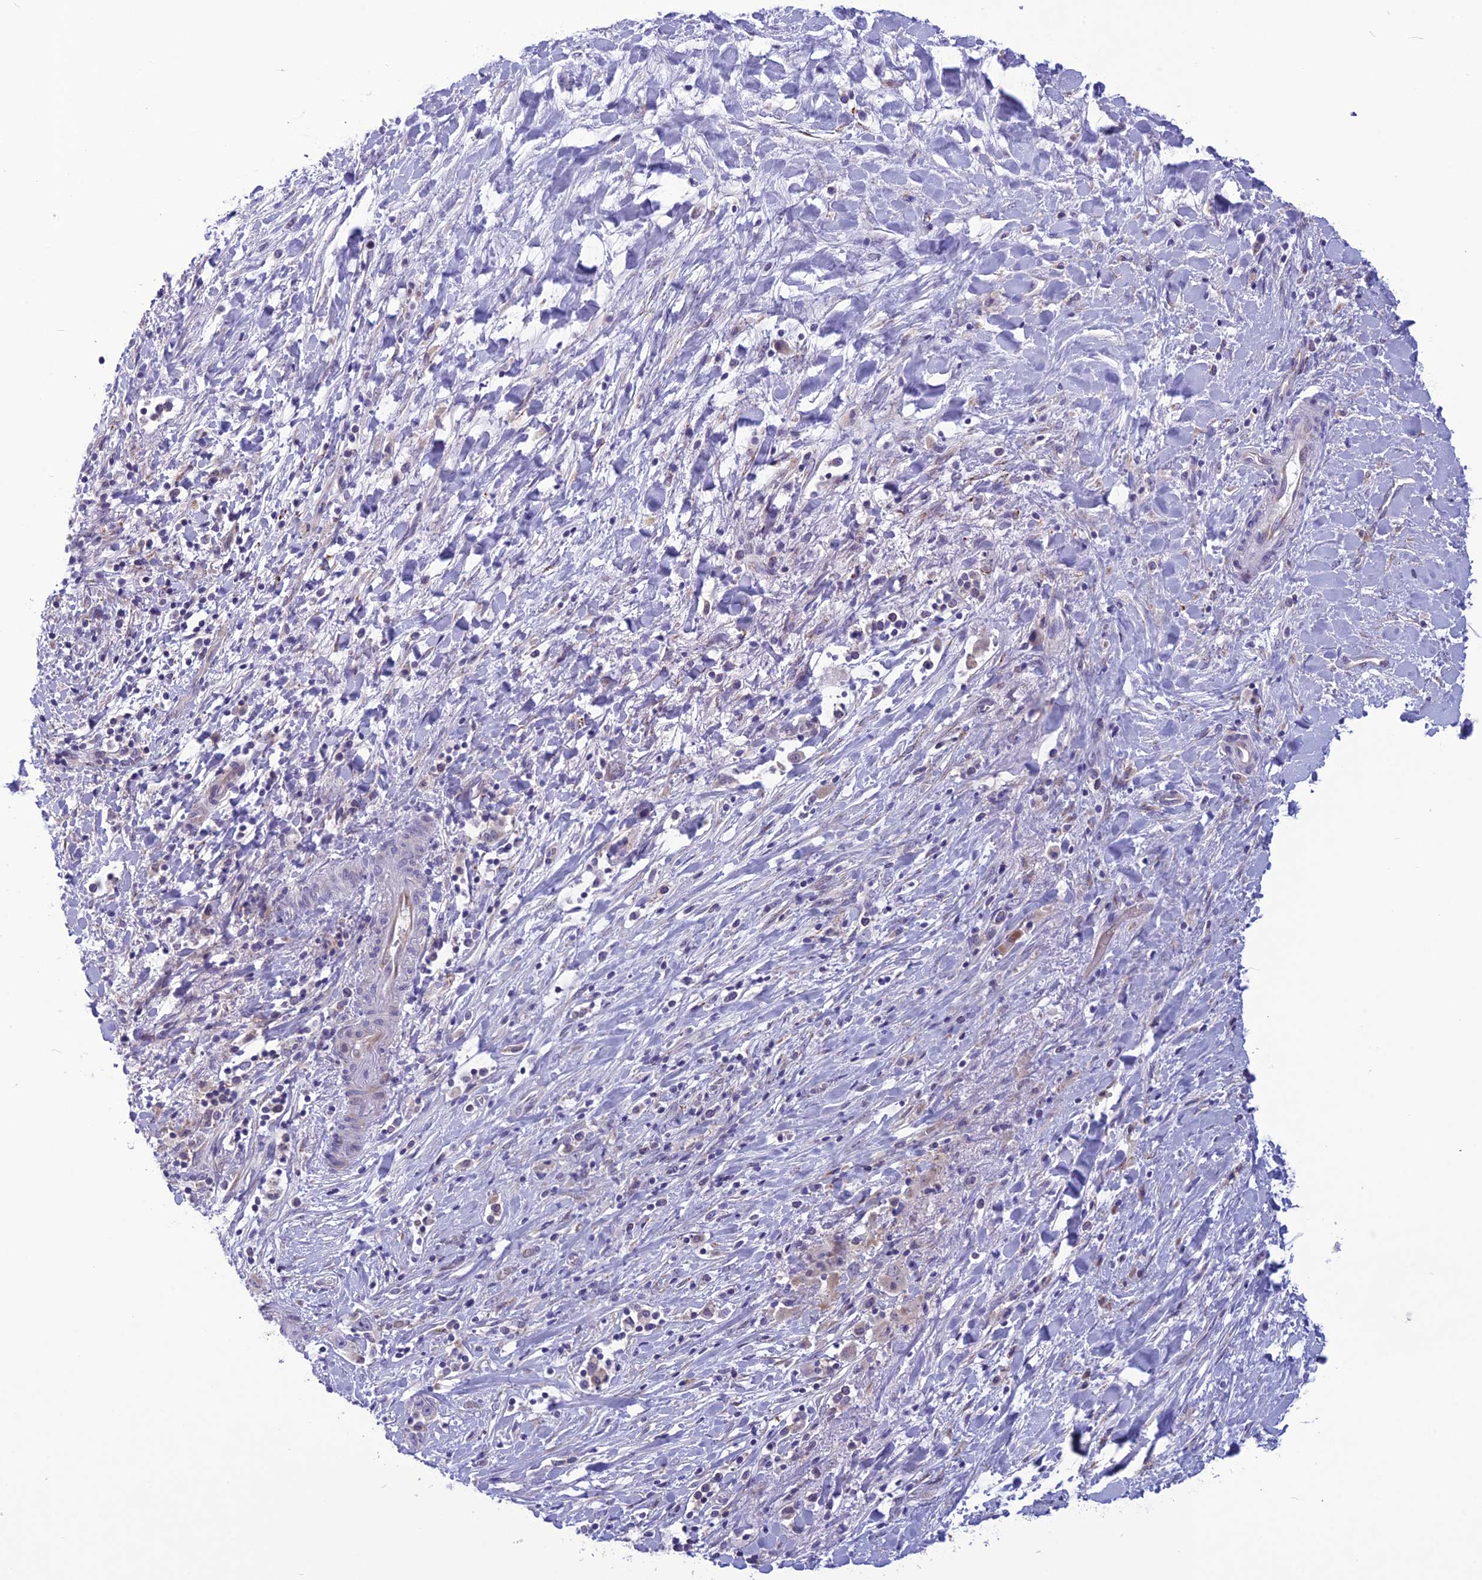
{"staining": {"intensity": "negative", "quantity": "none", "location": "none"}, "tissue": "liver cancer", "cell_type": "Tumor cells", "image_type": "cancer", "snomed": [{"axis": "morphology", "description": "Cholangiocarcinoma"}, {"axis": "topography", "description": "Liver"}], "caption": "Tumor cells show no significant protein positivity in liver cancer (cholangiocarcinoma).", "gene": "PSMF1", "patient": {"sex": "female", "age": 52}}